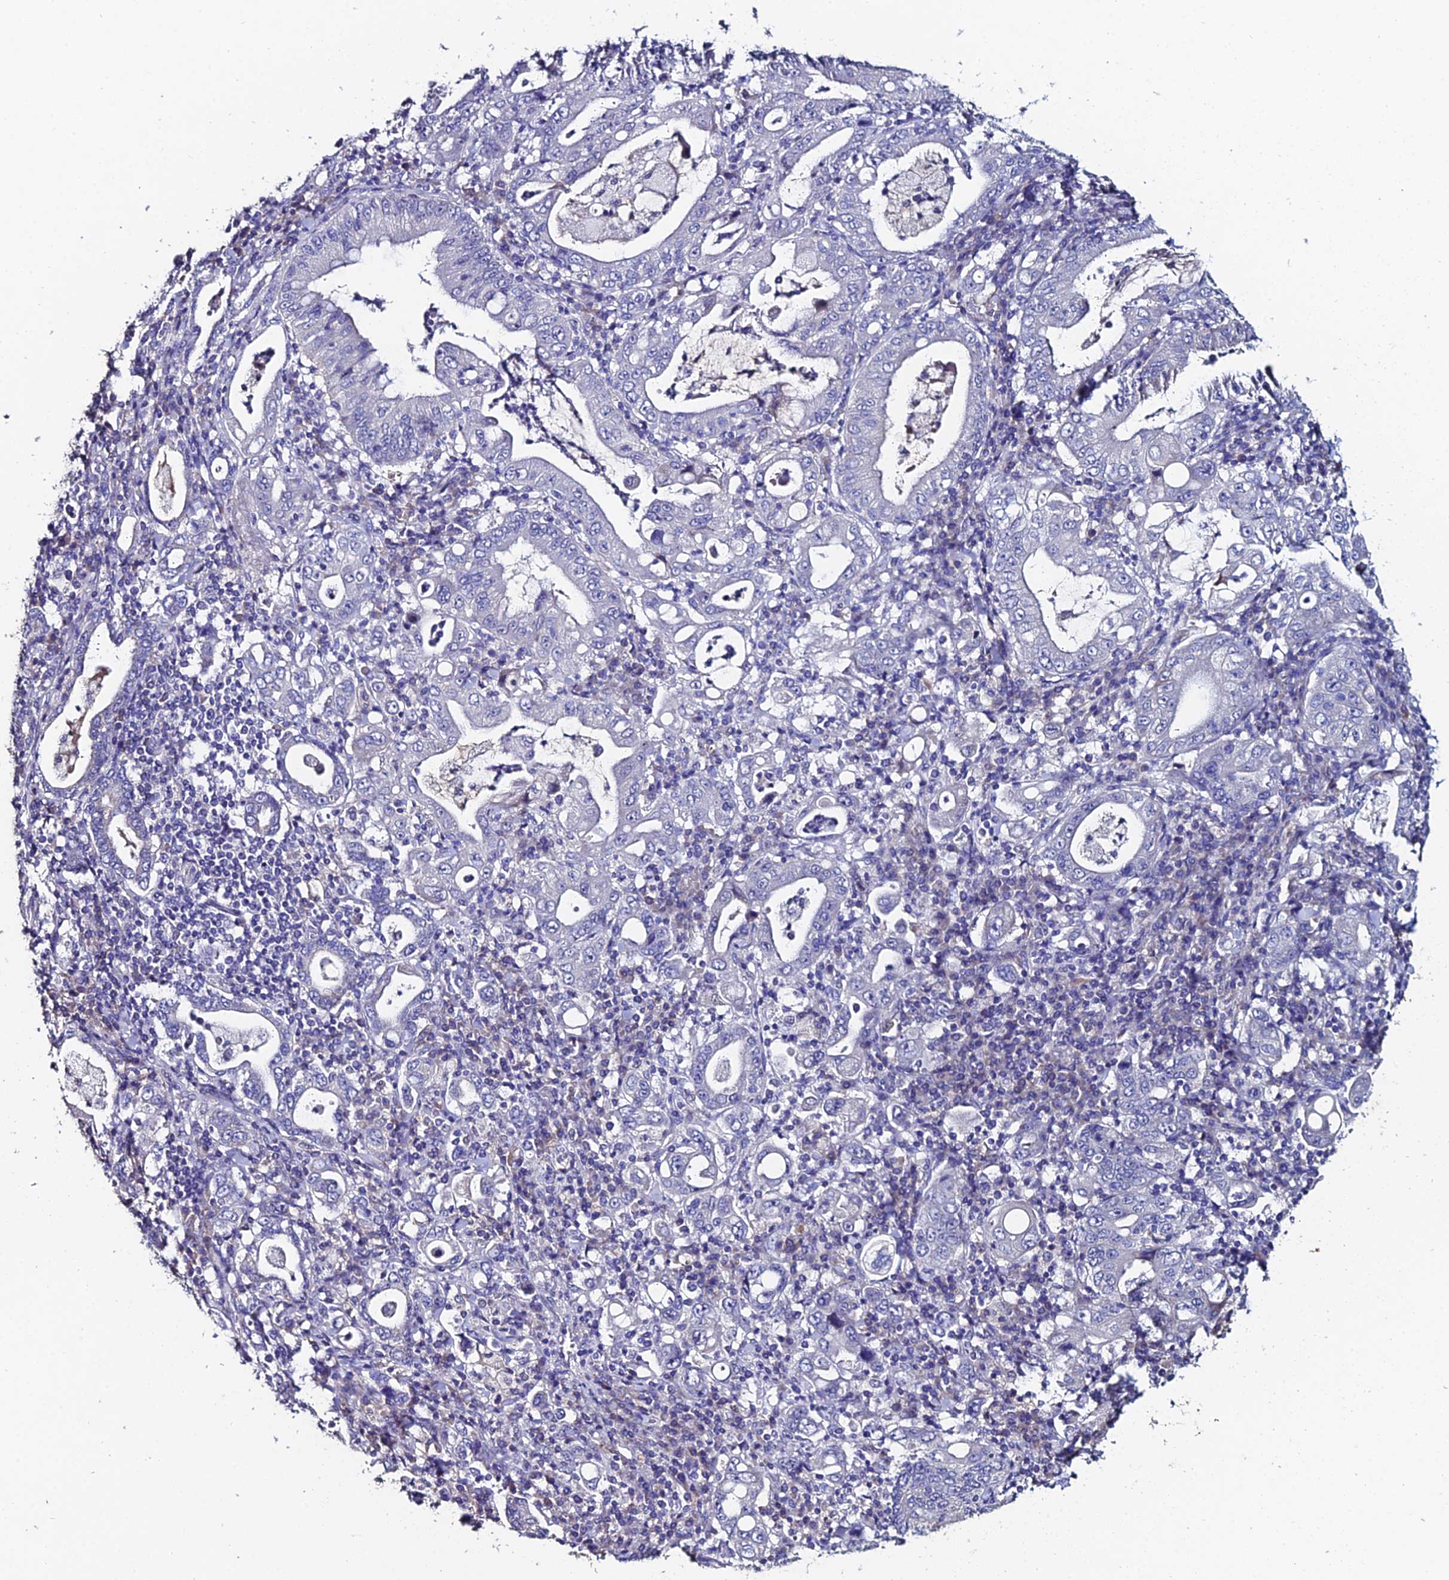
{"staining": {"intensity": "negative", "quantity": "none", "location": "none"}, "tissue": "stomach cancer", "cell_type": "Tumor cells", "image_type": "cancer", "snomed": [{"axis": "morphology", "description": "Normal tissue, NOS"}, {"axis": "morphology", "description": "Adenocarcinoma, NOS"}, {"axis": "topography", "description": "Esophagus"}, {"axis": "topography", "description": "Stomach, upper"}, {"axis": "topography", "description": "Peripheral nerve tissue"}], "caption": "The histopathology image shows no significant positivity in tumor cells of adenocarcinoma (stomach). The staining was performed using DAB (3,3'-diaminobenzidine) to visualize the protein expression in brown, while the nuclei were stained in blue with hematoxylin (Magnification: 20x).", "gene": "ESRRG", "patient": {"sex": "male", "age": 62}}